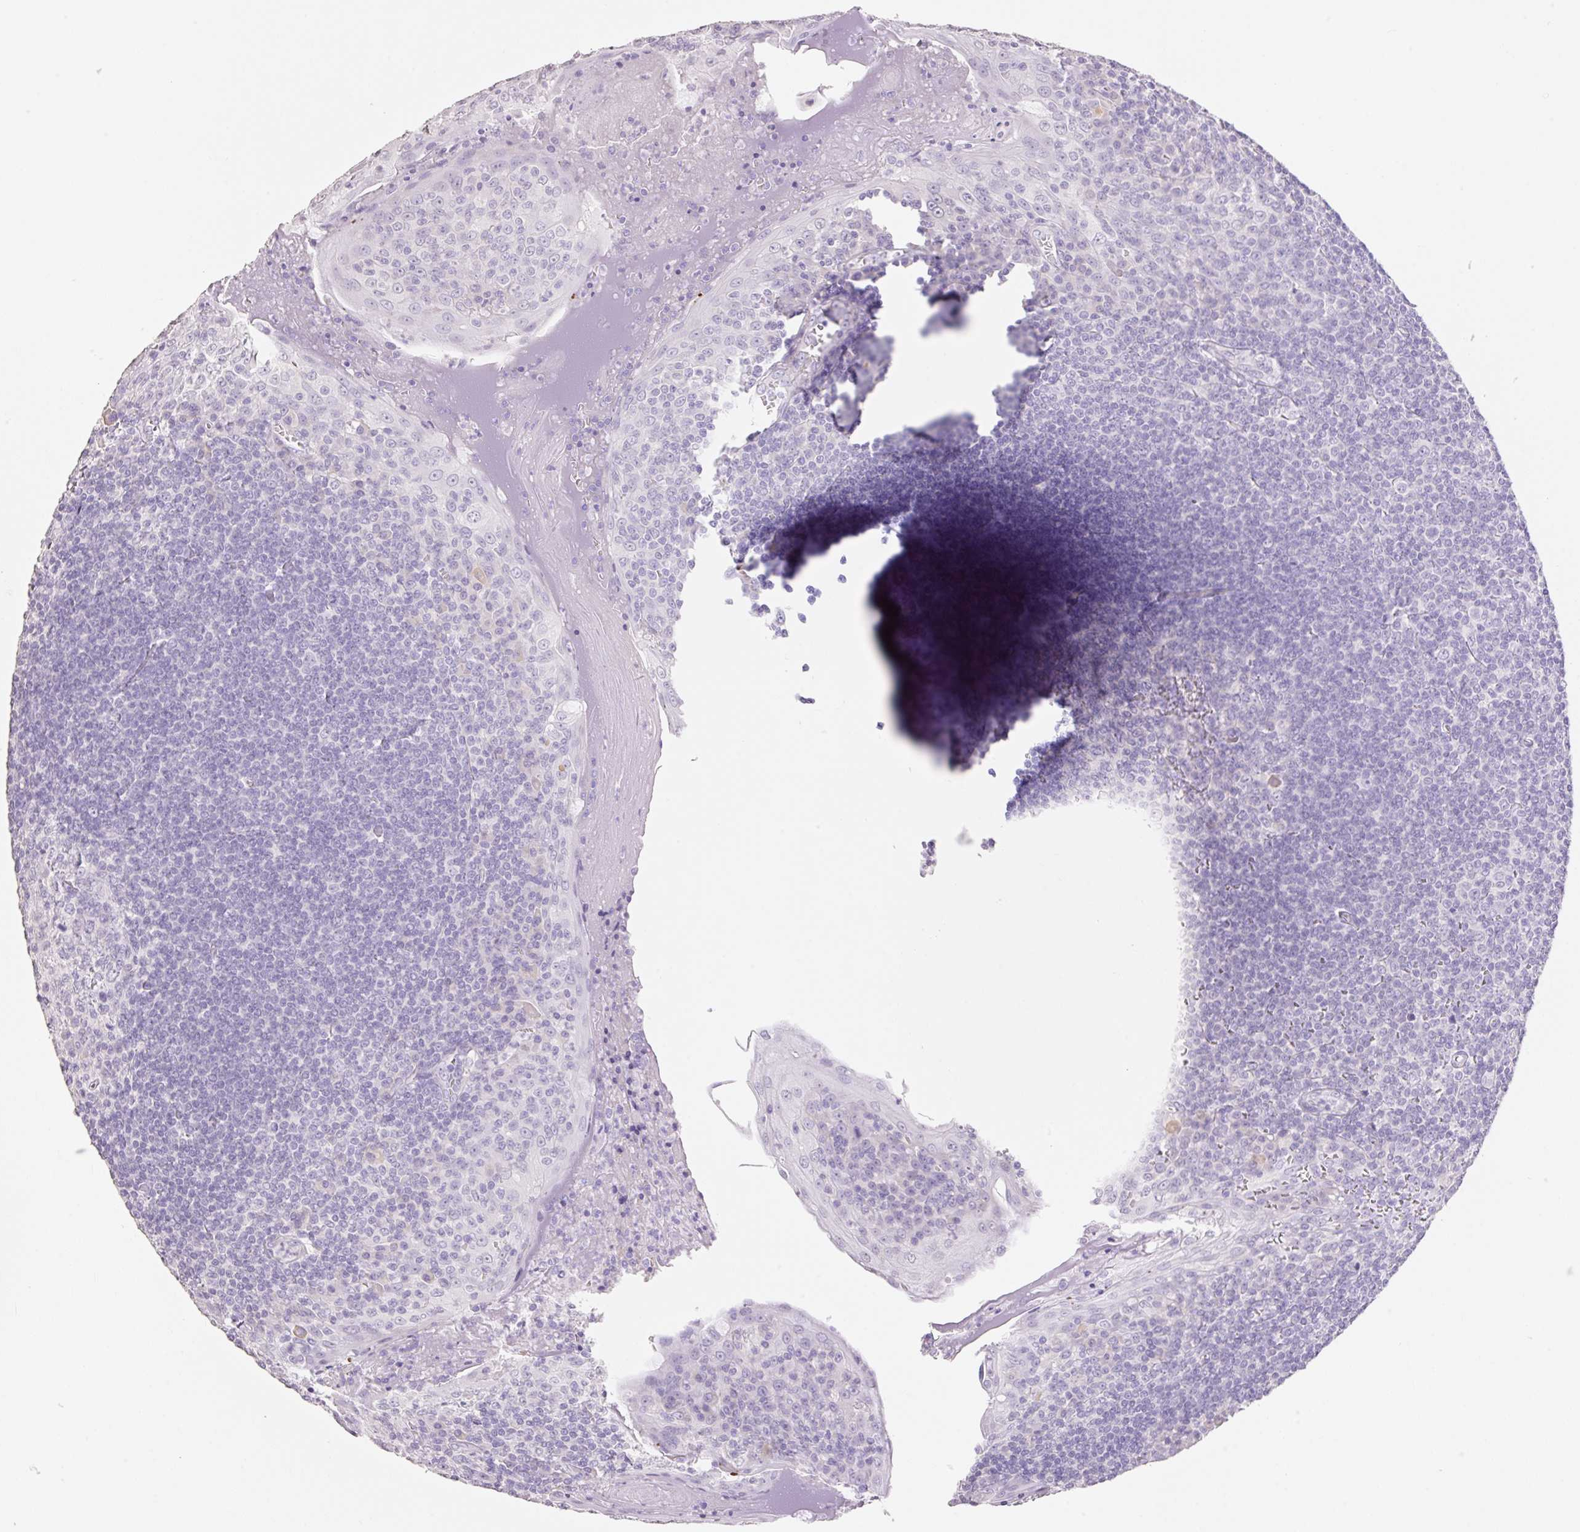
{"staining": {"intensity": "negative", "quantity": "none", "location": "none"}, "tissue": "tonsil", "cell_type": "Germinal center cells", "image_type": "normal", "snomed": [{"axis": "morphology", "description": "Normal tissue, NOS"}, {"axis": "topography", "description": "Tonsil"}], "caption": "Germinal center cells show no significant protein expression in benign tonsil.", "gene": "HCRTR2", "patient": {"sex": "male", "age": 27}}